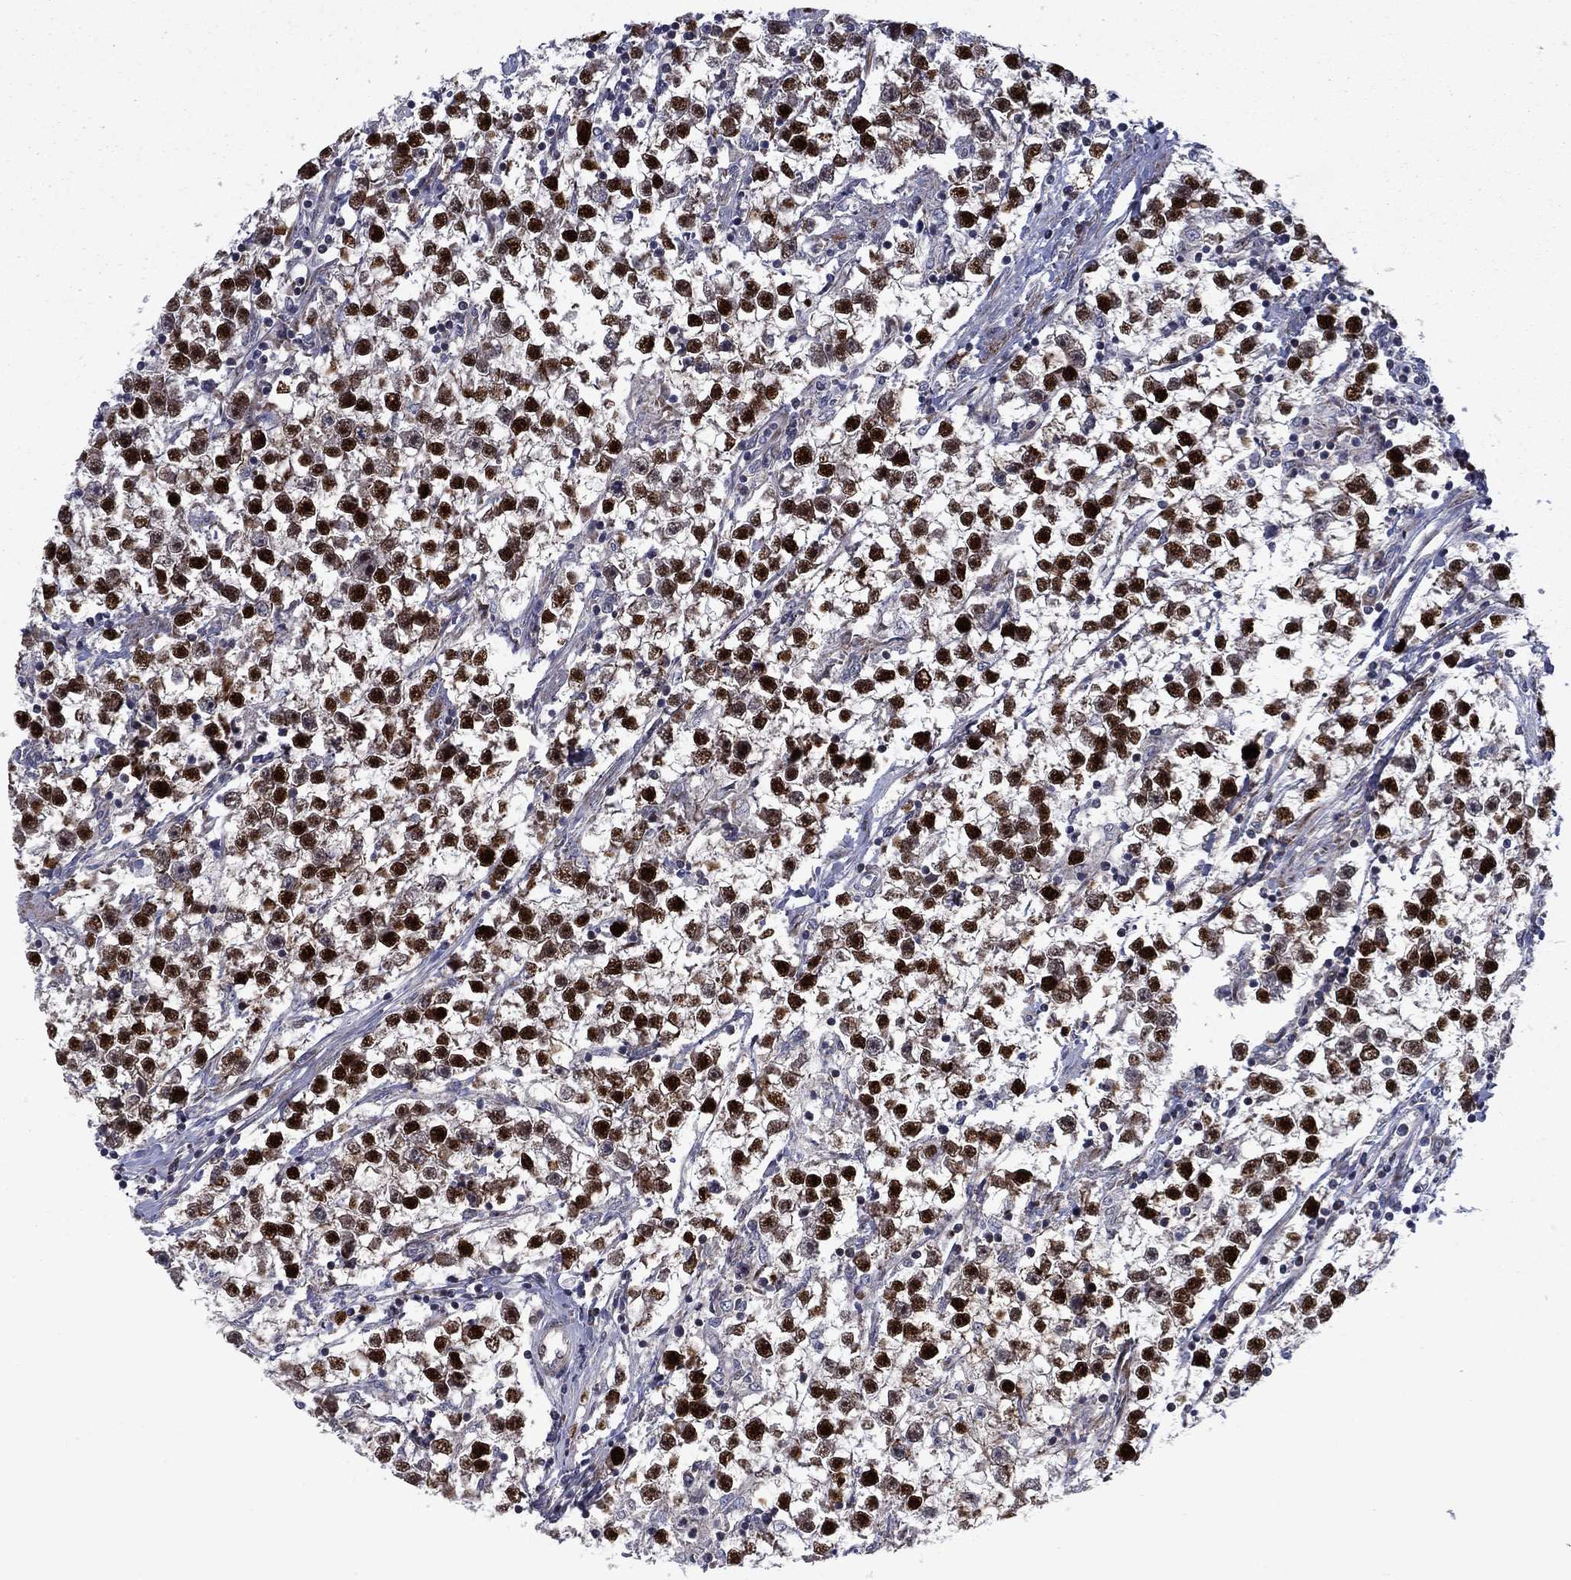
{"staining": {"intensity": "strong", "quantity": ">75%", "location": "nuclear"}, "tissue": "testis cancer", "cell_type": "Tumor cells", "image_type": "cancer", "snomed": [{"axis": "morphology", "description": "Seminoma, NOS"}, {"axis": "topography", "description": "Testis"}], "caption": "Immunohistochemical staining of human testis seminoma shows high levels of strong nuclear expression in approximately >75% of tumor cells.", "gene": "MIOS", "patient": {"sex": "male", "age": 59}}